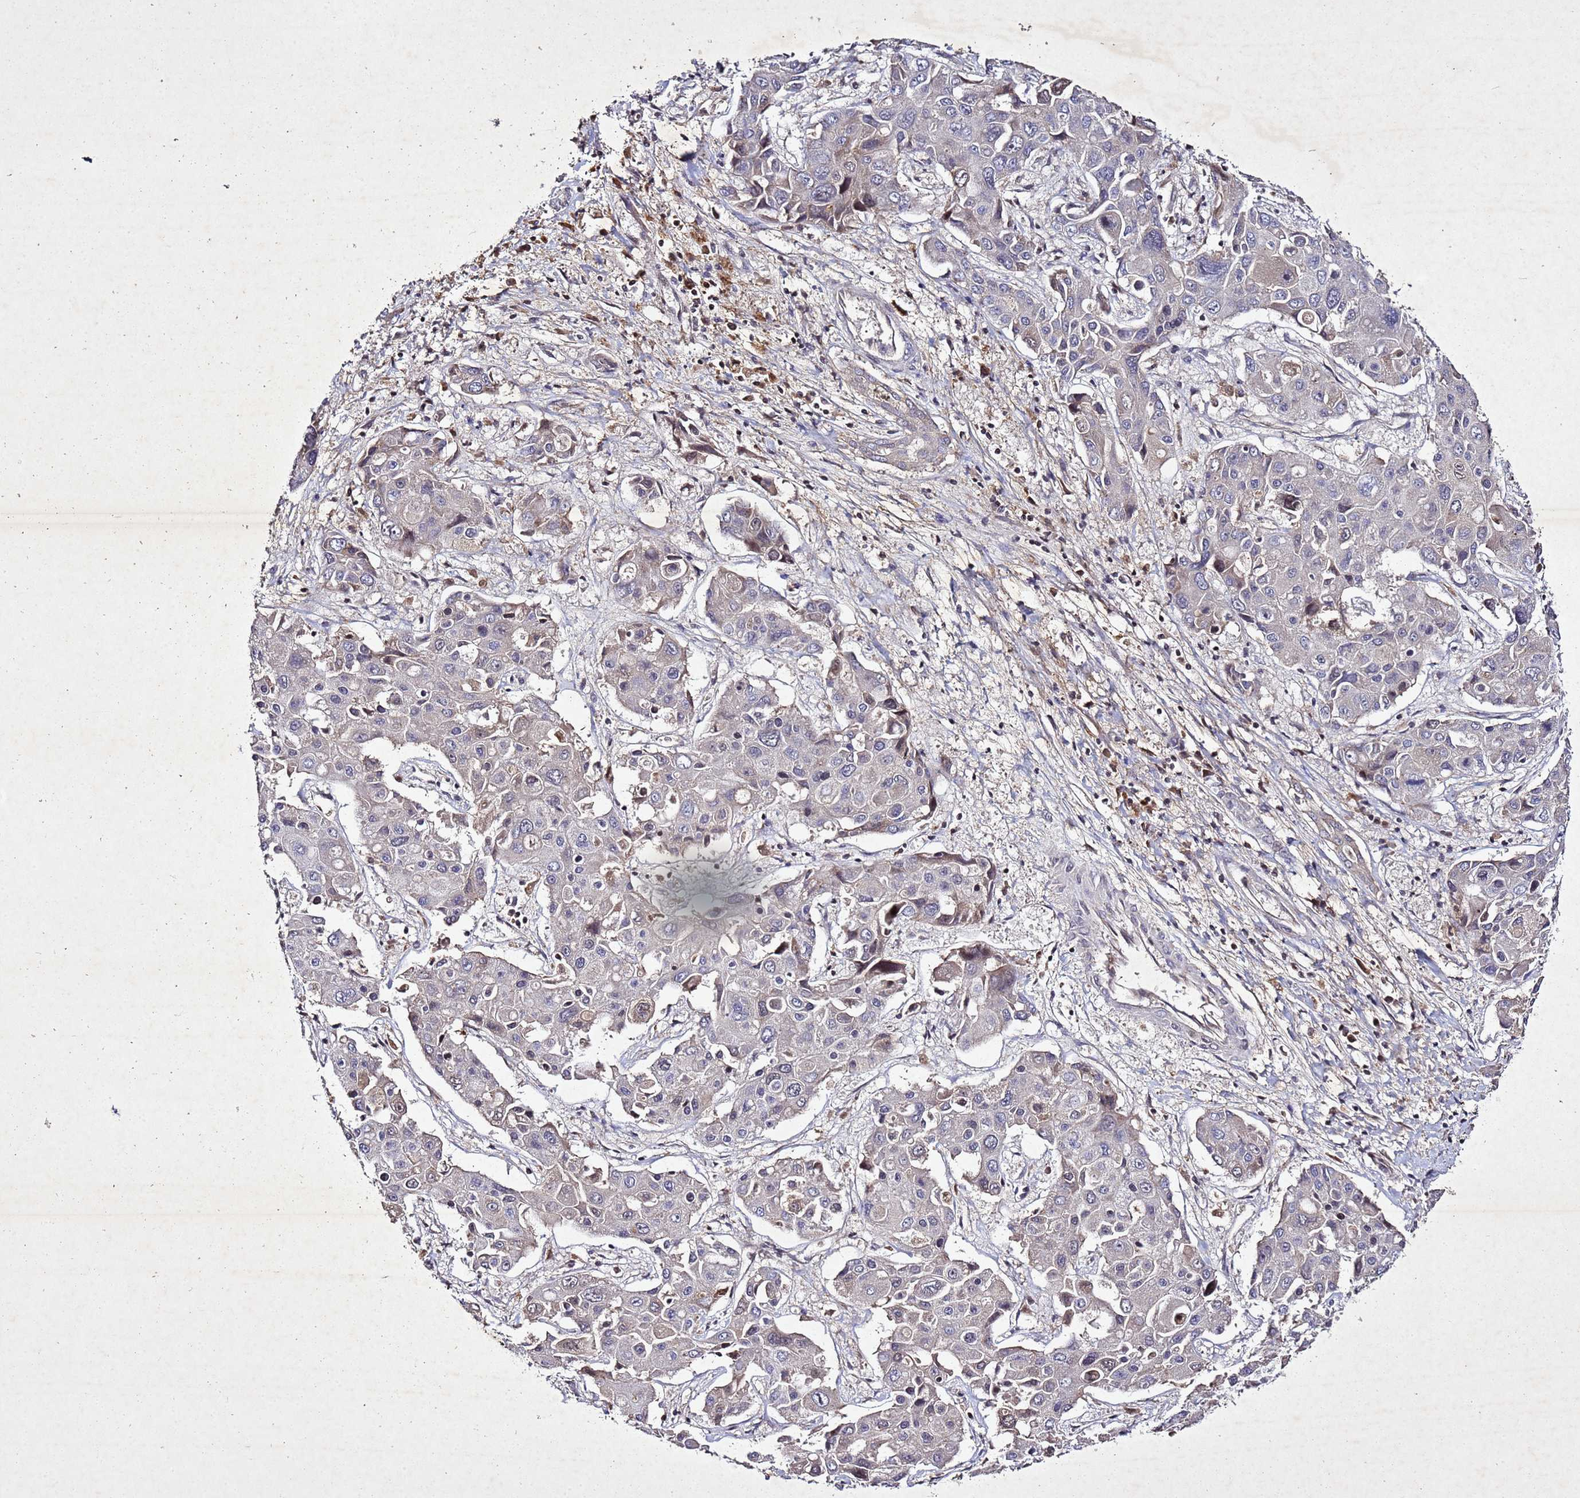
{"staining": {"intensity": "negative", "quantity": "none", "location": "none"}, "tissue": "liver cancer", "cell_type": "Tumor cells", "image_type": "cancer", "snomed": [{"axis": "morphology", "description": "Cholangiocarcinoma"}, {"axis": "topography", "description": "Liver"}], "caption": "Tumor cells show no significant protein expression in cholangiocarcinoma (liver). (Stains: DAB (3,3'-diaminobenzidine) IHC with hematoxylin counter stain, Microscopy: brightfield microscopy at high magnification).", "gene": "SV2B", "patient": {"sex": "male", "age": 67}}